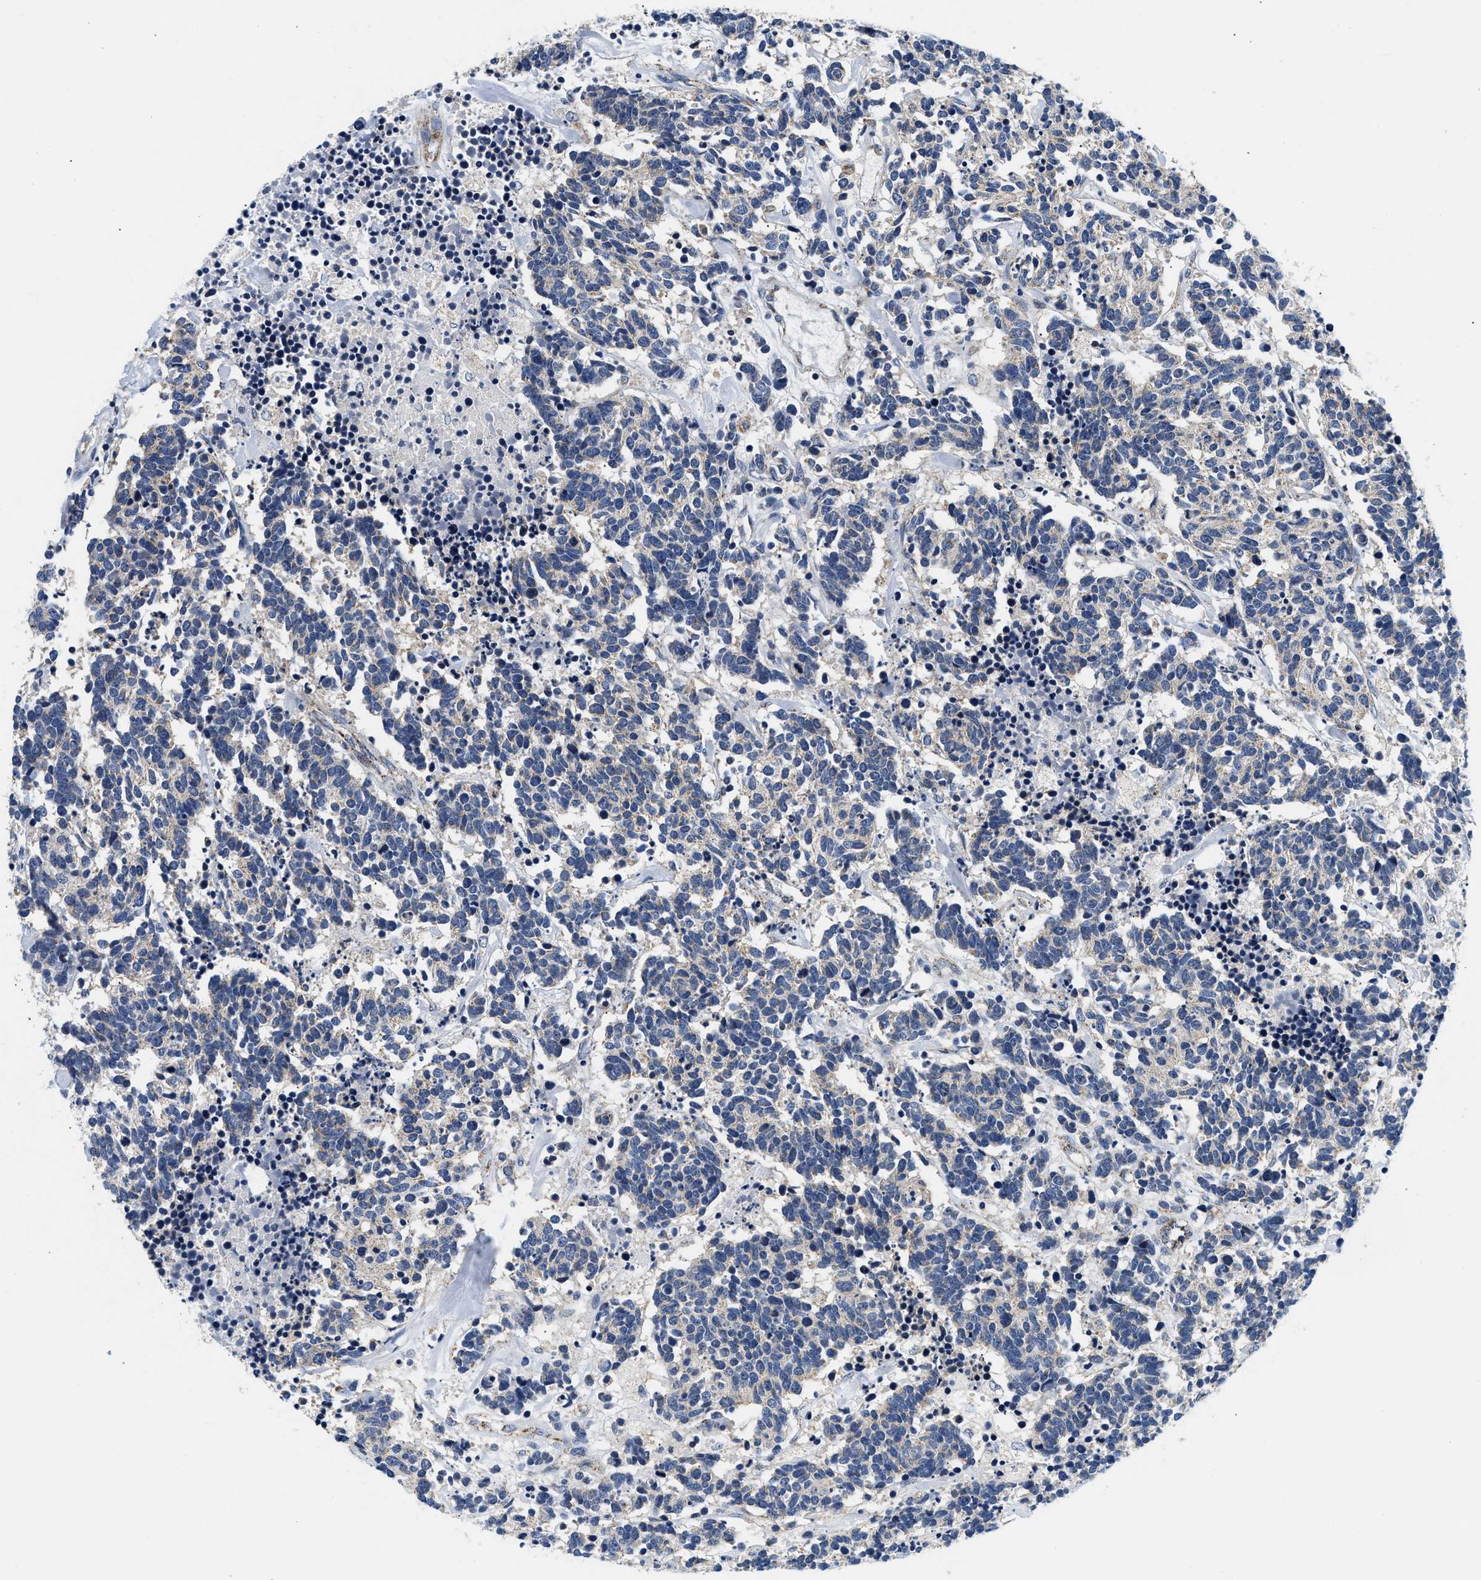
{"staining": {"intensity": "negative", "quantity": "none", "location": "none"}, "tissue": "carcinoid", "cell_type": "Tumor cells", "image_type": "cancer", "snomed": [{"axis": "morphology", "description": "Carcinoma, NOS"}, {"axis": "morphology", "description": "Carcinoid, malignant, NOS"}, {"axis": "topography", "description": "Urinary bladder"}], "caption": "Immunohistochemistry (IHC) photomicrograph of human carcinoid stained for a protein (brown), which displays no expression in tumor cells.", "gene": "PDP1", "patient": {"sex": "male", "age": 57}}